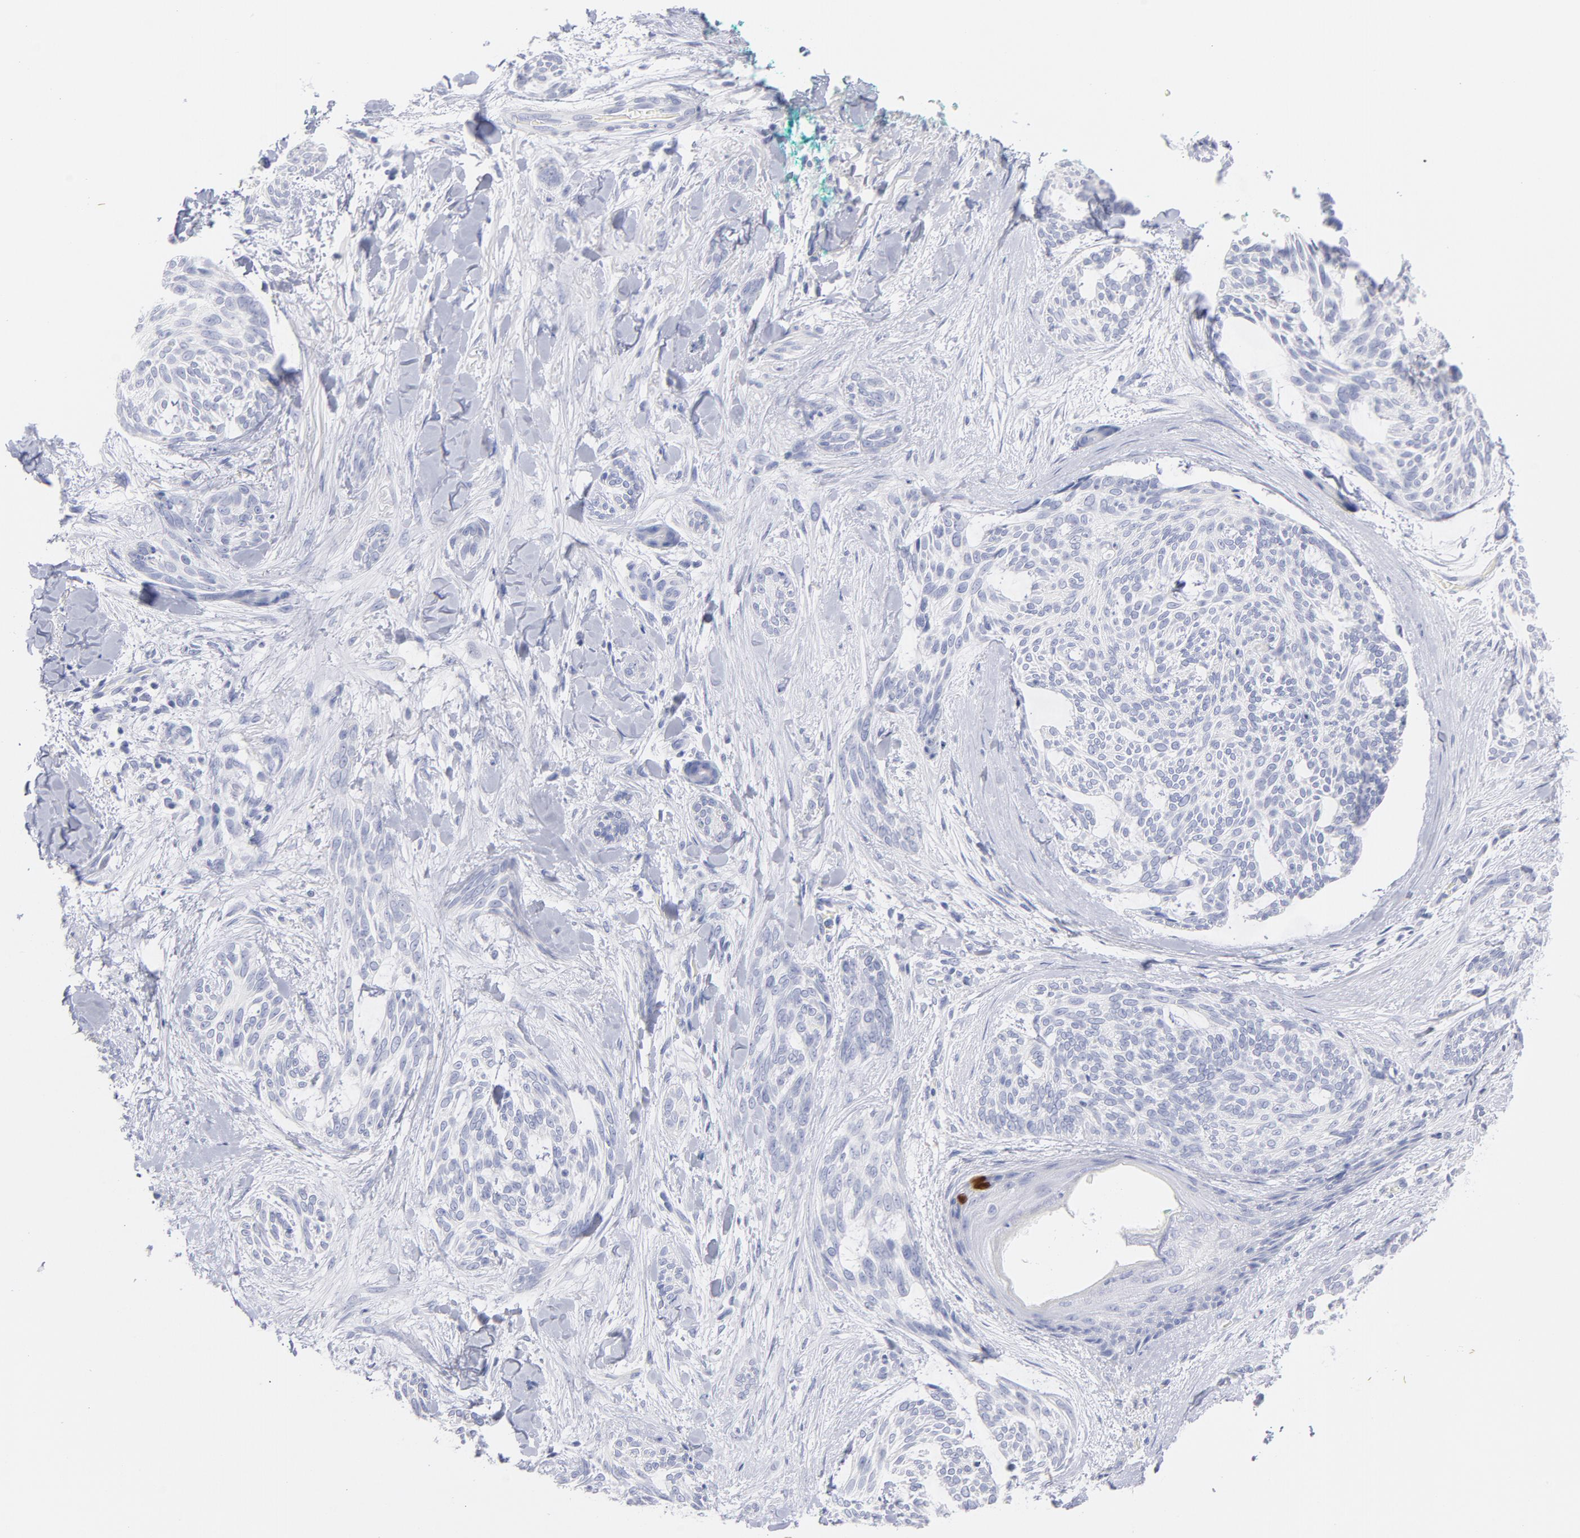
{"staining": {"intensity": "negative", "quantity": "none", "location": "none"}, "tissue": "skin cancer", "cell_type": "Tumor cells", "image_type": "cancer", "snomed": [{"axis": "morphology", "description": "Normal tissue, NOS"}, {"axis": "morphology", "description": "Basal cell carcinoma"}, {"axis": "topography", "description": "Skin"}], "caption": "This is an immunohistochemistry photomicrograph of skin basal cell carcinoma. There is no expression in tumor cells.", "gene": "SCGN", "patient": {"sex": "female", "age": 71}}